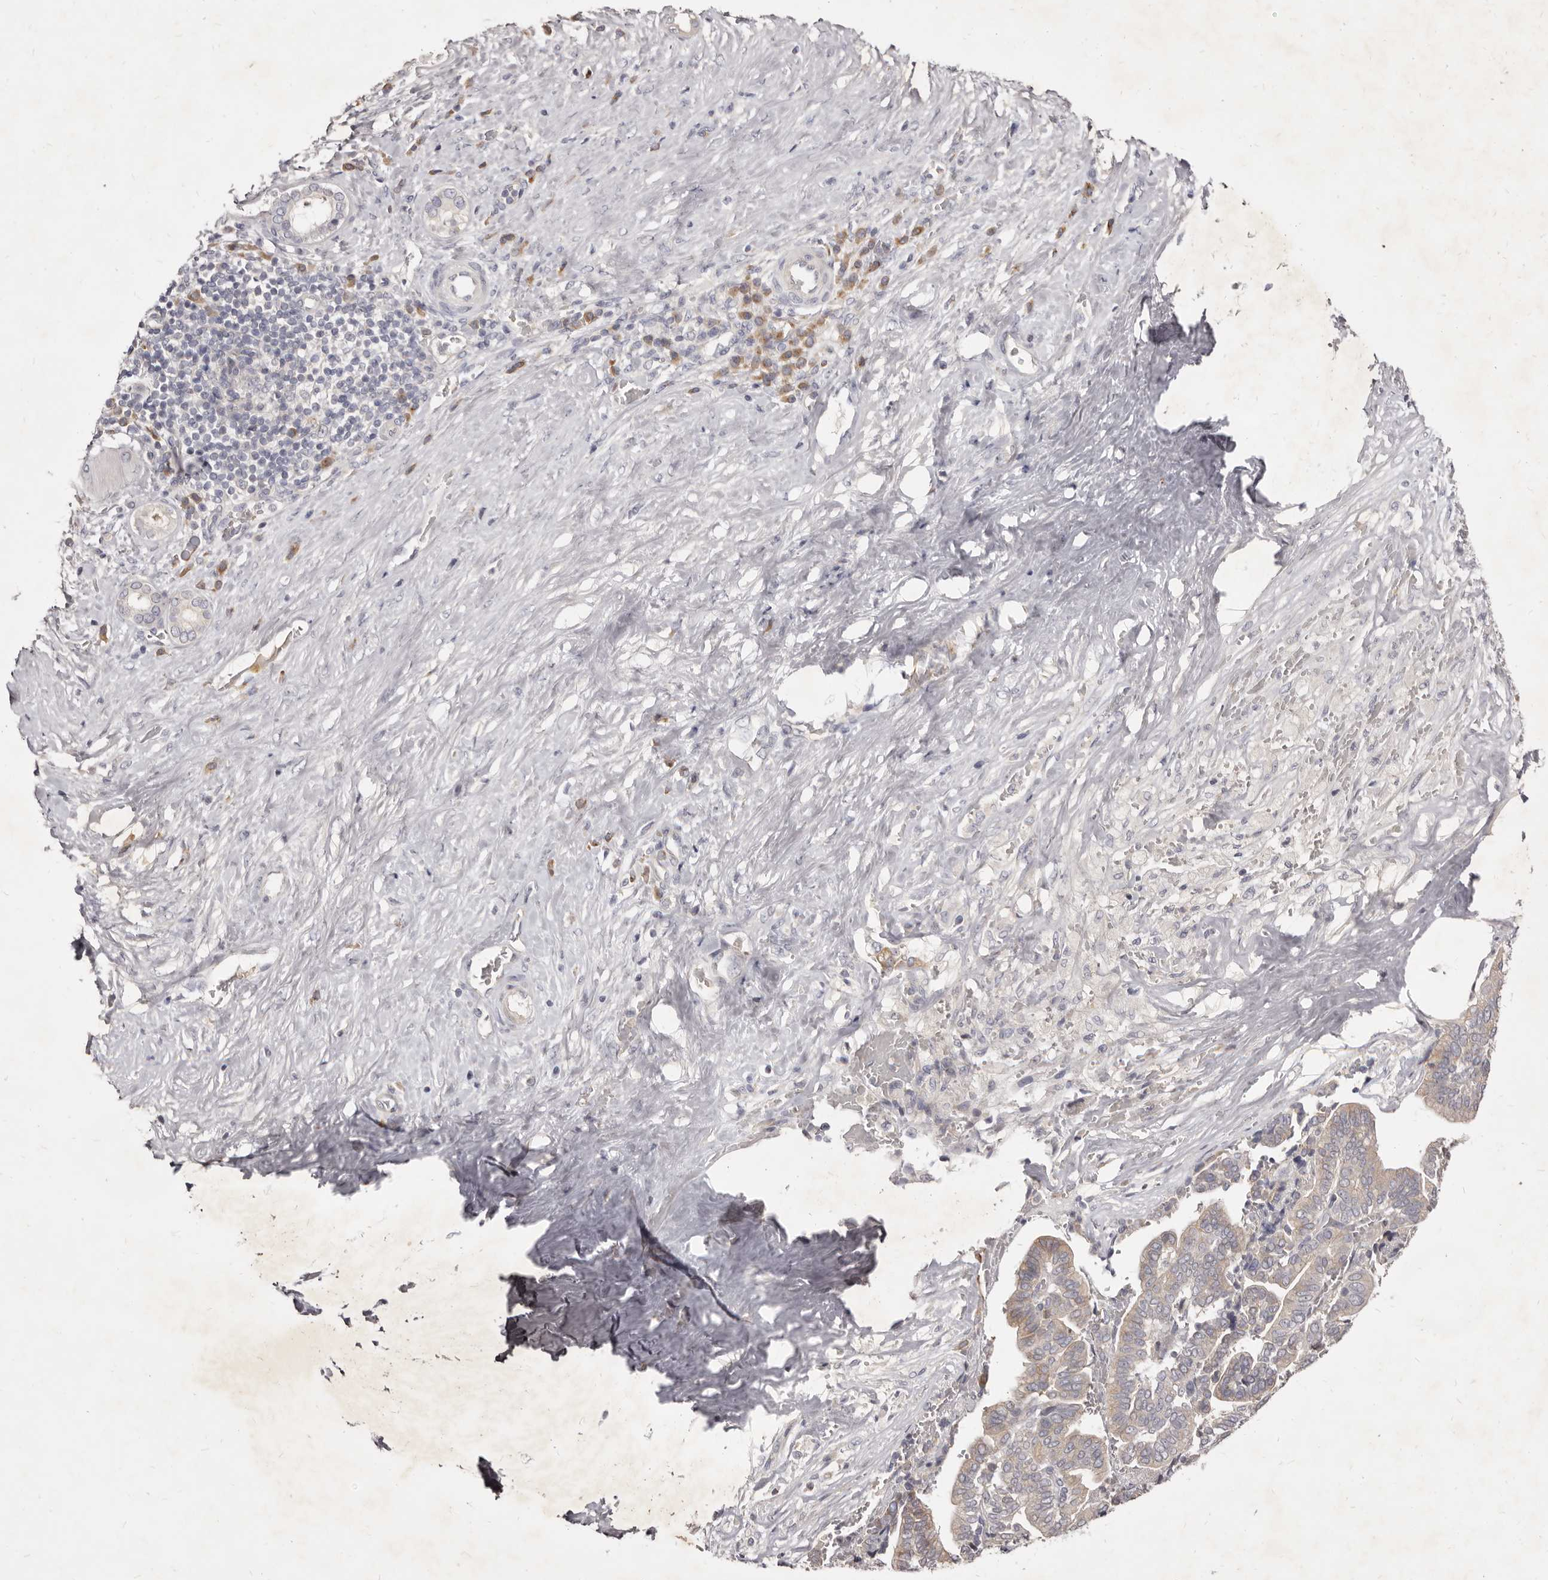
{"staining": {"intensity": "weak", "quantity": ">75%", "location": "cytoplasmic/membranous"}, "tissue": "liver cancer", "cell_type": "Tumor cells", "image_type": "cancer", "snomed": [{"axis": "morphology", "description": "Cholangiocarcinoma"}, {"axis": "topography", "description": "Liver"}], "caption": "An immunohistochemistry micrograph of tumor tissue is shown. Protein staining in brown shows weak cytoplasmic/membranous positivity in cholangiocarcinoma (liver) within tumor cells. The staining was performed using DAB (3,3'-diaminobenzidine) to visualize the protein expression in brown, while the nuclei were stained in blue with hematoxylin (Magnification: 20x).", "gene": "KIF2B", "patient": {"sex": "female", "age": 75}}